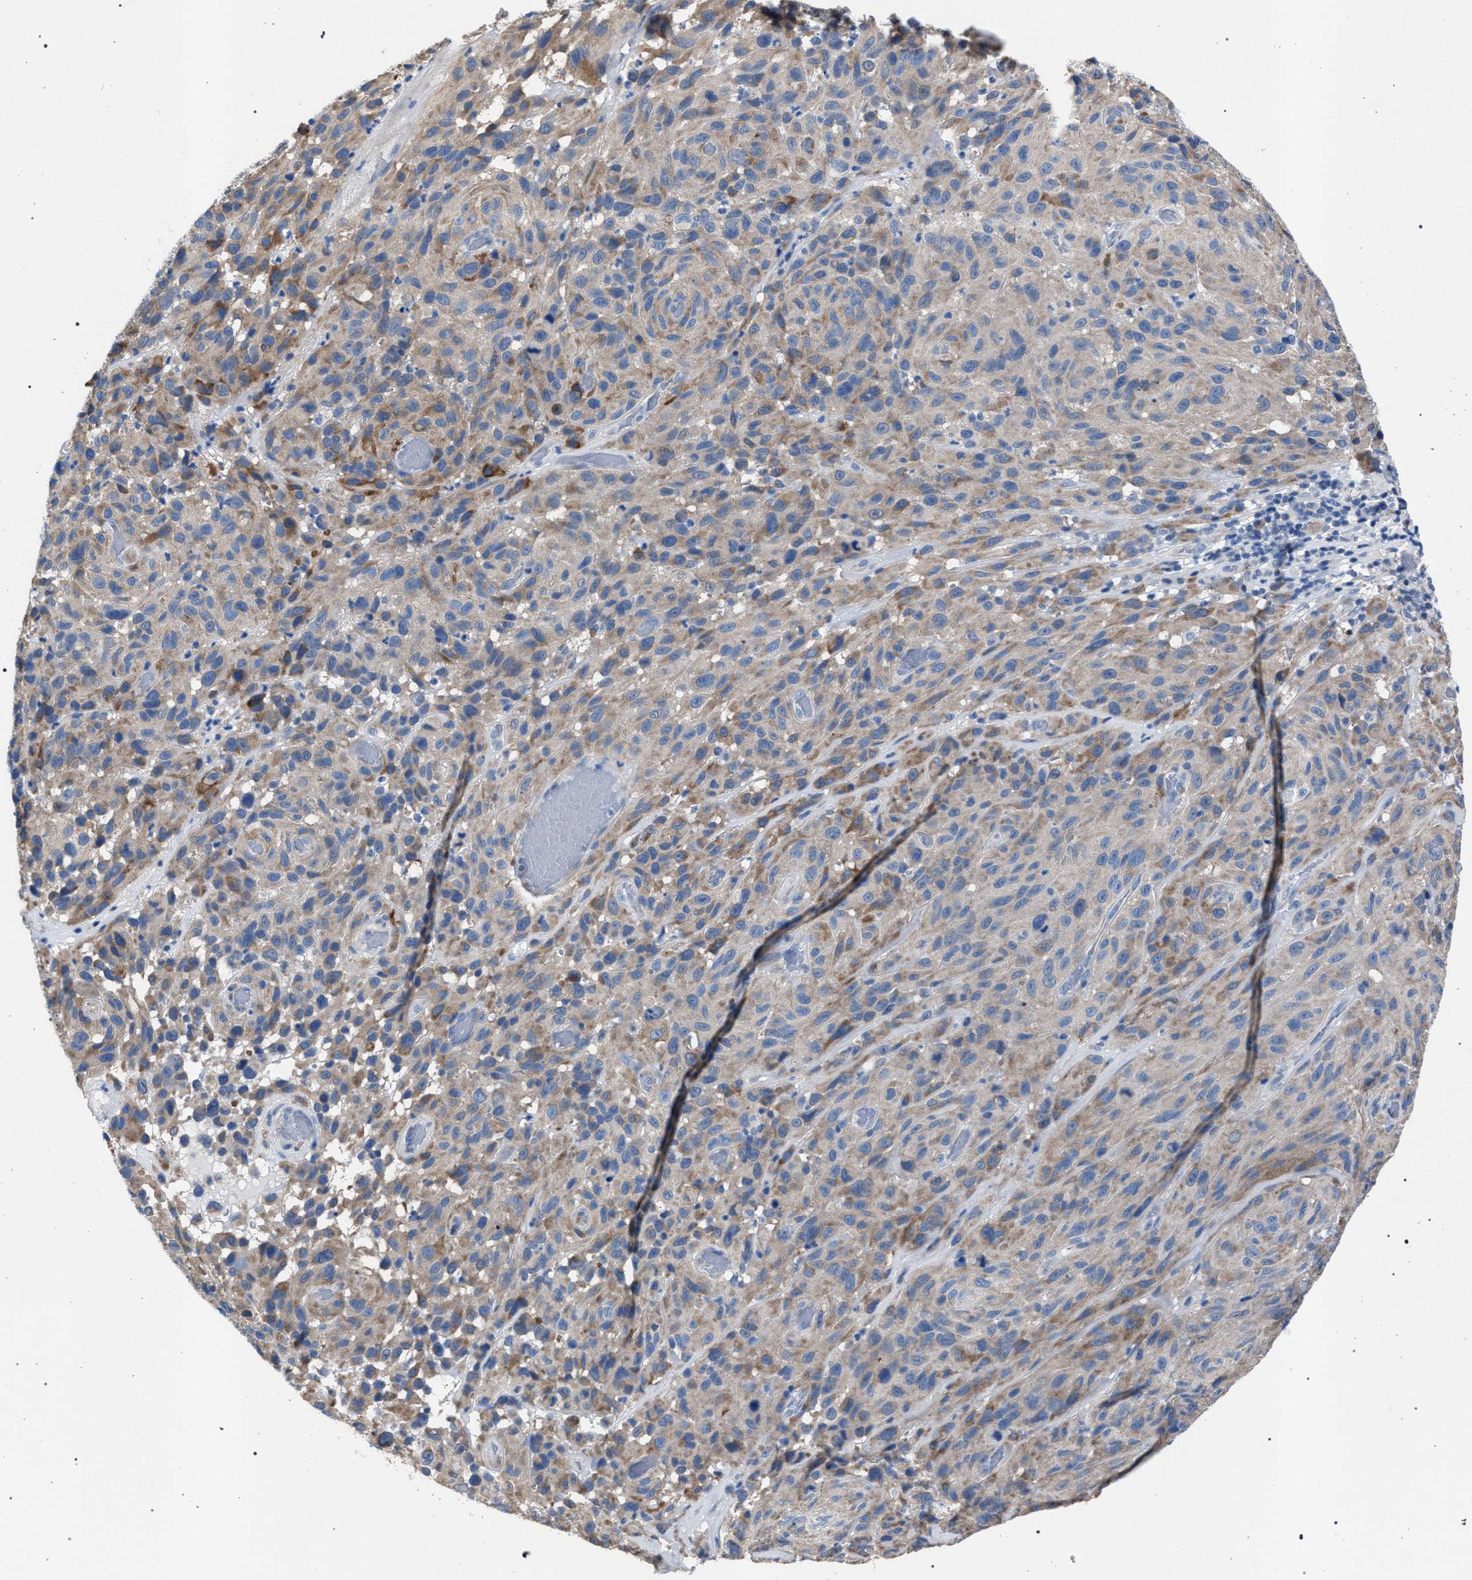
{"staining": {"intensity": "weak", "quantity": "25%-75%", "location": "cytoplasmic/membranous"}, "tissue": "melanoma", "cell_type": "Tumor cells", "image_type": "cancer", "snomed": [{"axis": "morphology", "description": "Malignant melanoma, NOS"}, {"axis": "topography", "description": "Skin"}], "caption": "Immunohistochemistry image of melanoma stained for a protein (brown), which exhibits low levels of weak cytoplasmic/membranous expression in about 25%-75% of tumor cells.", "gene": "CRYZ", "patient": {"sex": "male", "age": 66}}